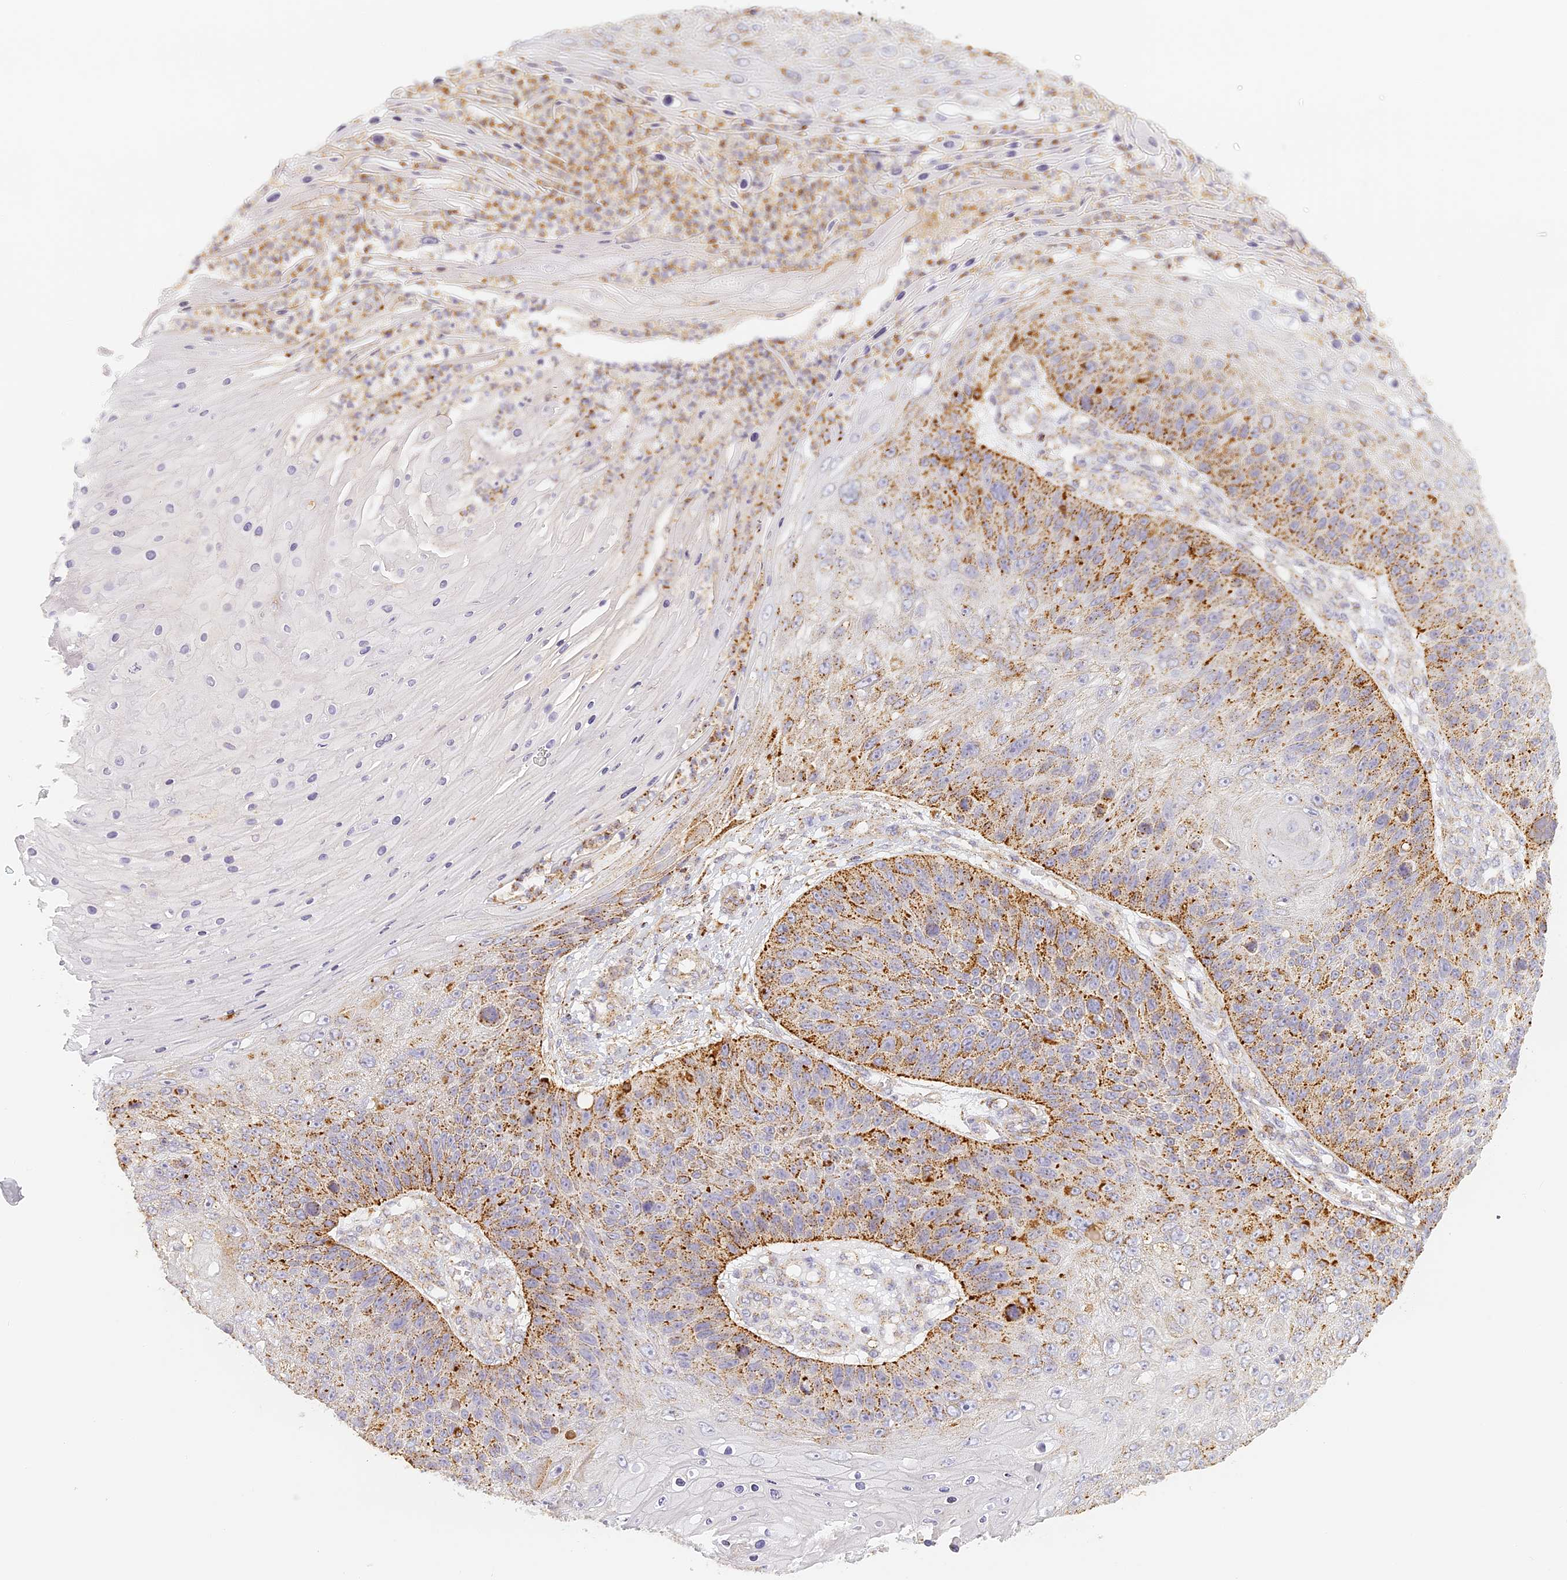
{"staining": {"intensity": "moderate", "quantity": "25%-75%", "location": "cytoplasmic/membranous"}, "tissue": "skin cancer", "cell_type": "Tumor cells", "image_type": "cancer", "snomed": [{"axis": "morphology", "description": "Squamous cell carcinoma, NOS"}, {"axis": "topography", "description": "Skin"}], "caption": "The image reveals staining of skin squamous cell carcinoma, revealing moderate cytoplasmic/membranous protein staining (brown color) within tumor cells.", "gene": "LAMP2", "patient": {"sex": "female", "age": 88}}